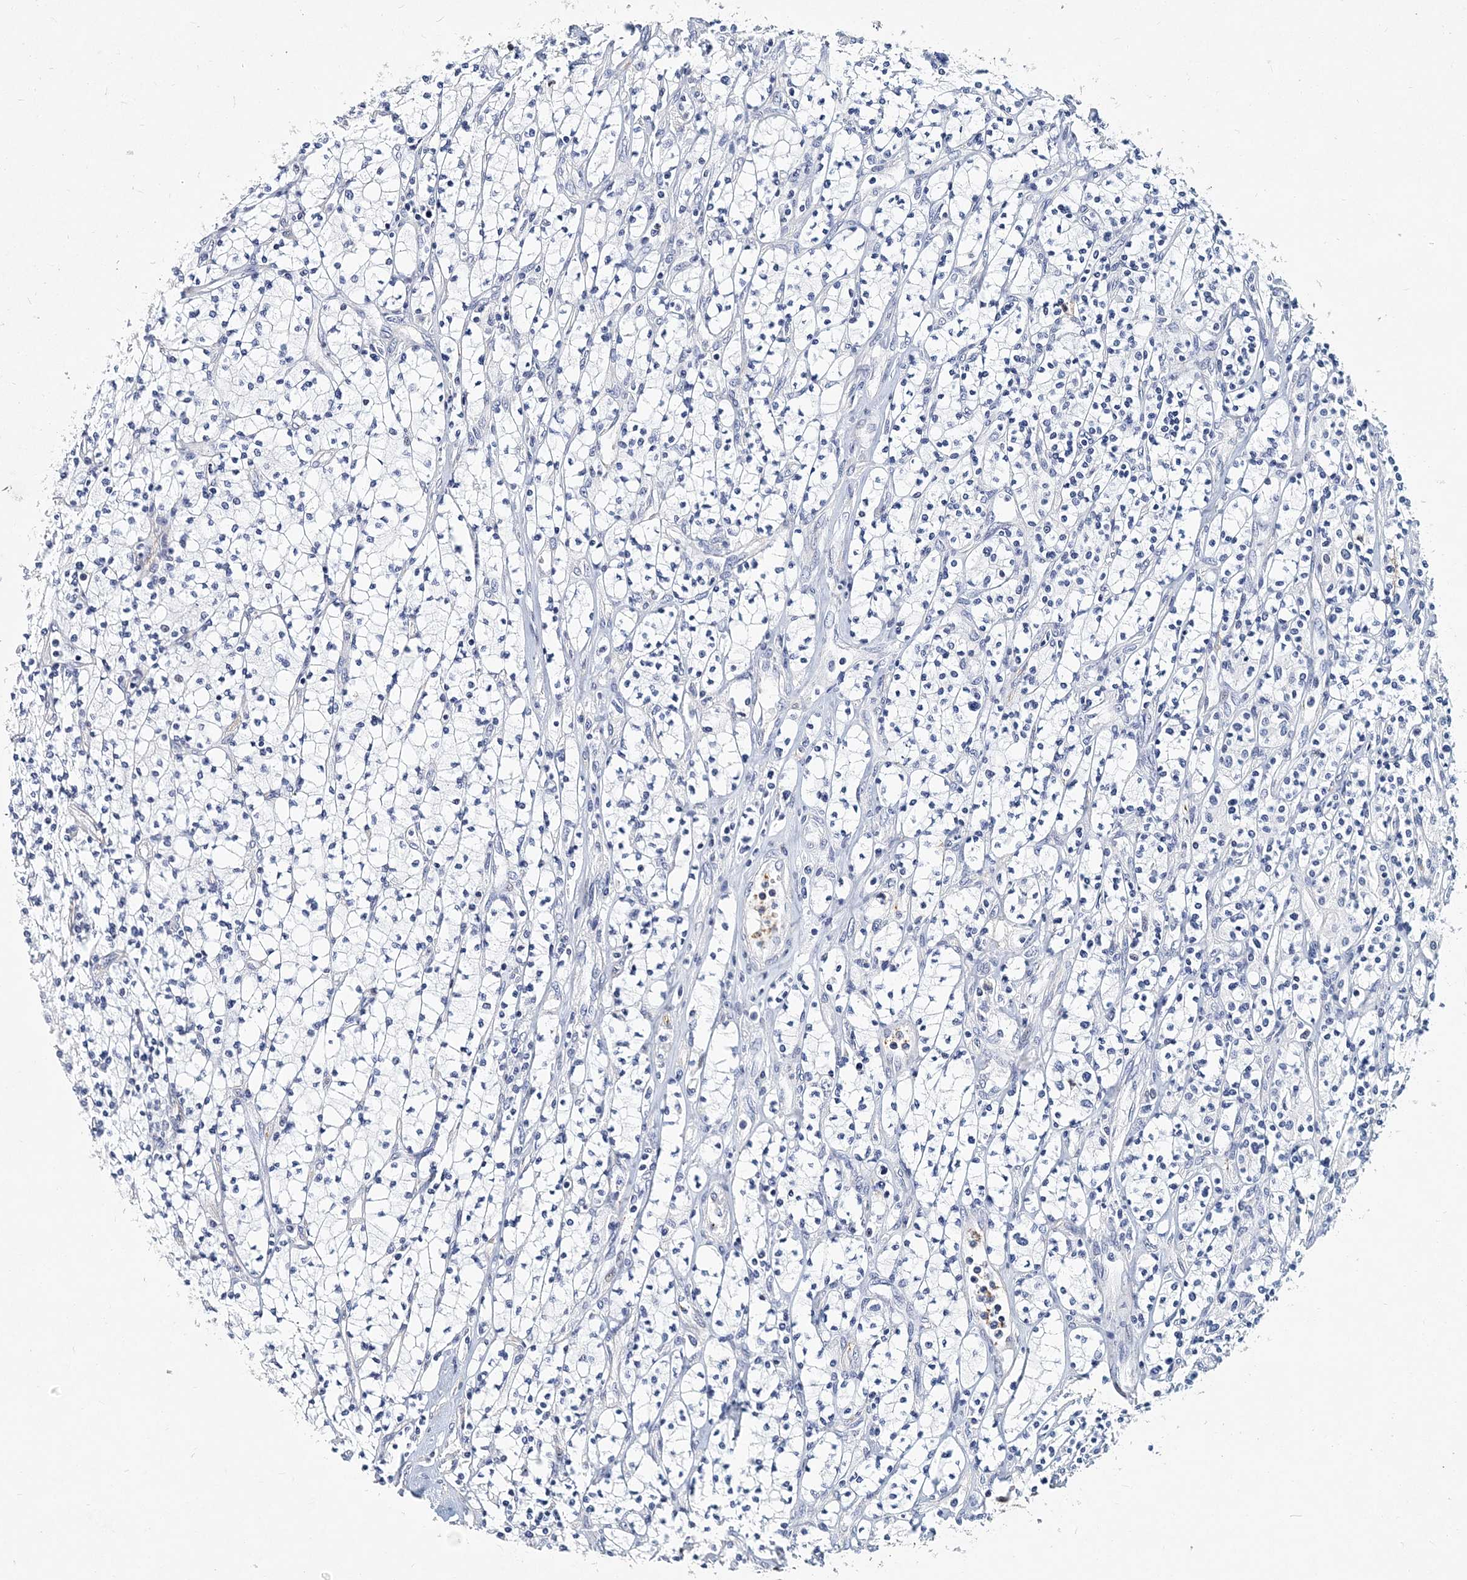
{"staining": {"intensity": "negative", "quantity": "none", "location": "none"}, "tissue": "renal cancer", "cell_type": "Tumor cells", "image_type": "cancer", "snomed": [{"axis": "morphology", "description": "Adenocarcinoma, NOS"}, {"axis": "topography", "description": "Kidney"}], "caption": "Renal cancer was stained to show a protein in brown. There is no significant positivity in tumor cells.", "gene": "ITGA2B", "patient": {"sex": "male", "age": 77}}